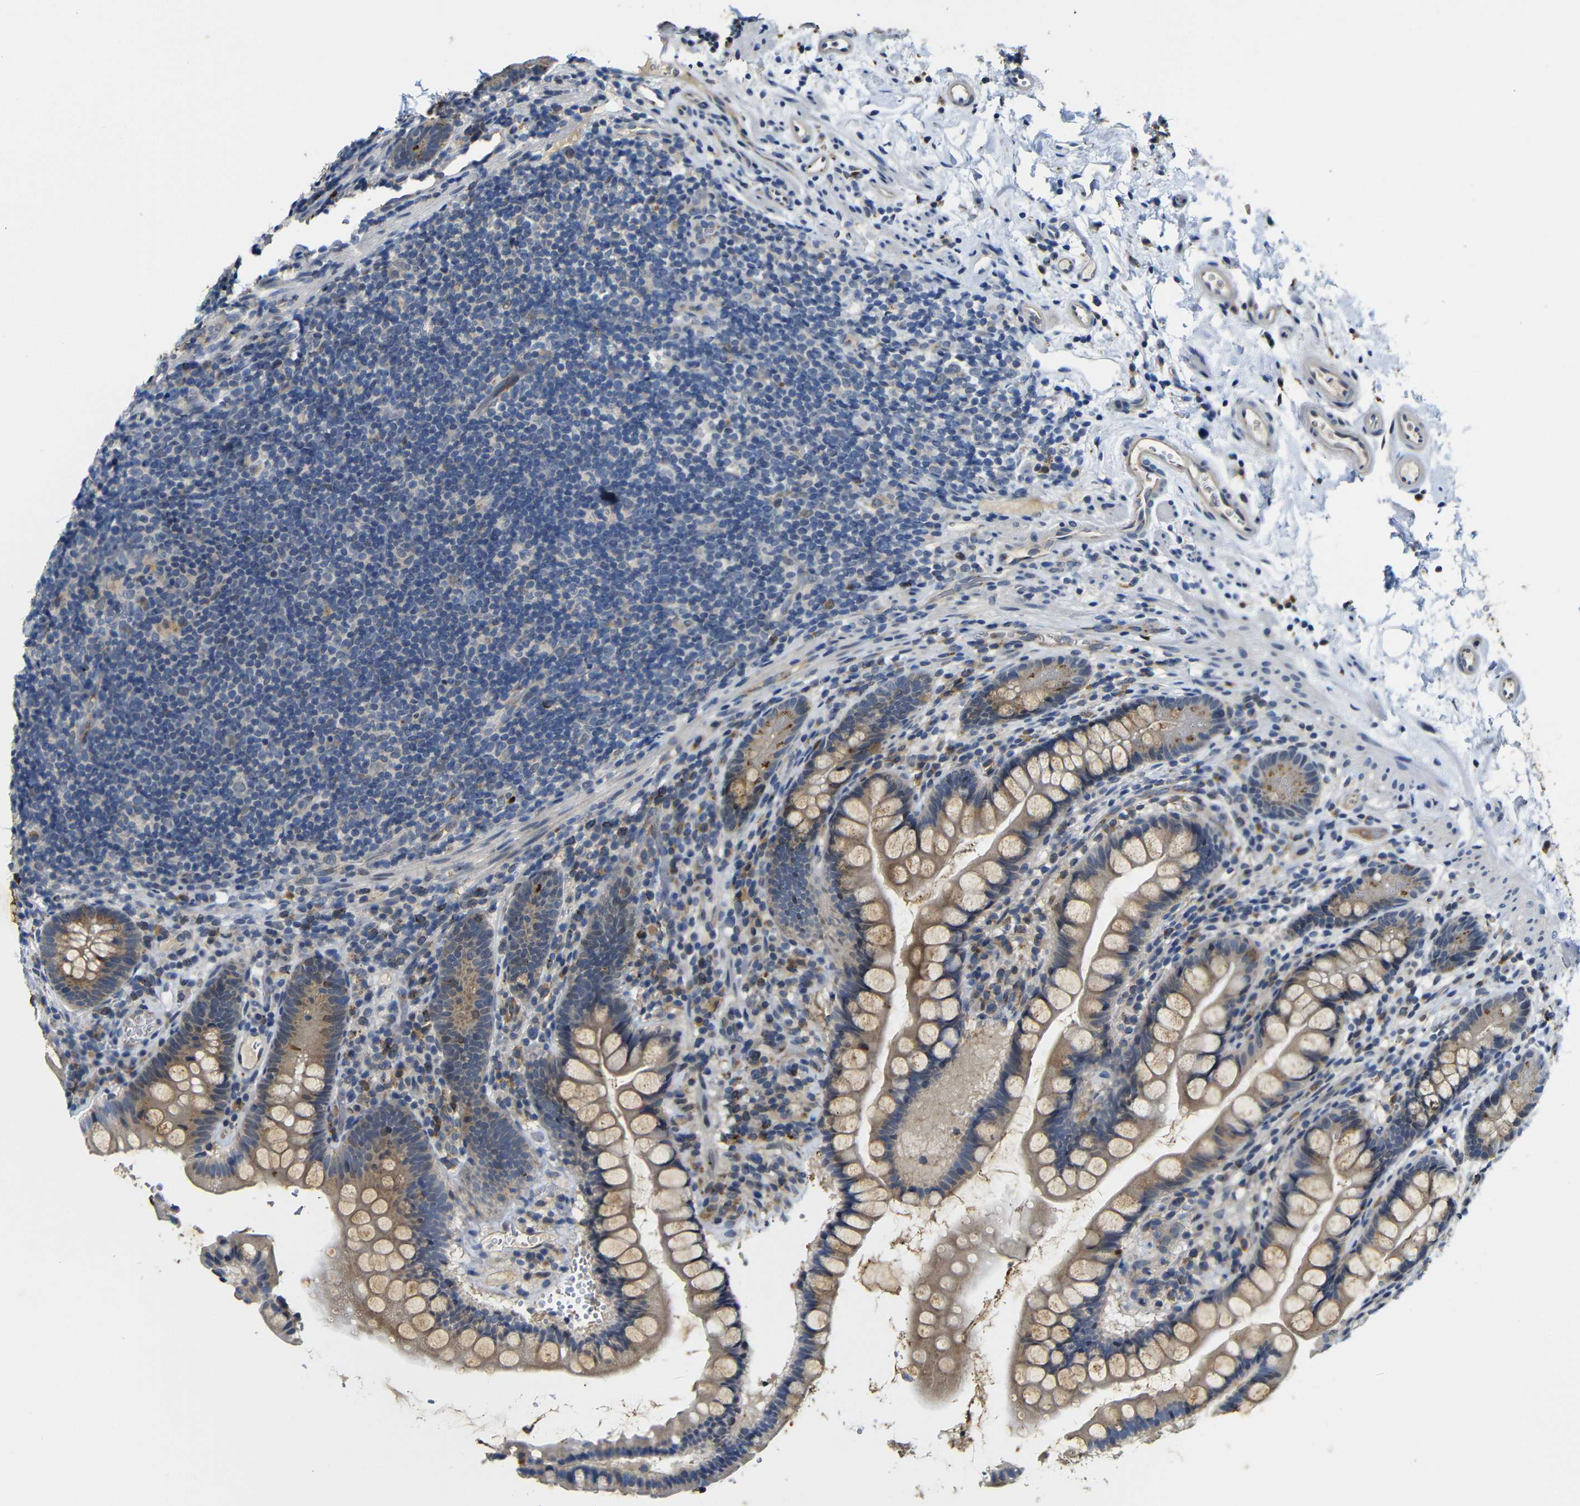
{"staining": {"intensity": "moderate", "quantity": "25%-75%", "location": "cytoplasmic/membranous"}, "tissue": "small intestine", "cell_type": "Glandular cells", "image_type": "normal", "snomed": [{"axis": "morphology", "description": "Normal tissue, NOS"}, {"axis": "topography", "description": "Small intestine"}], "caption": "Glandular cells display medium levels of moderate cytoplasmic/membranous positivity in about 25%-75% of cells in benign human small intestine.", "gene": "FURIN", "patient": {"sex": "female", "age": 84}}